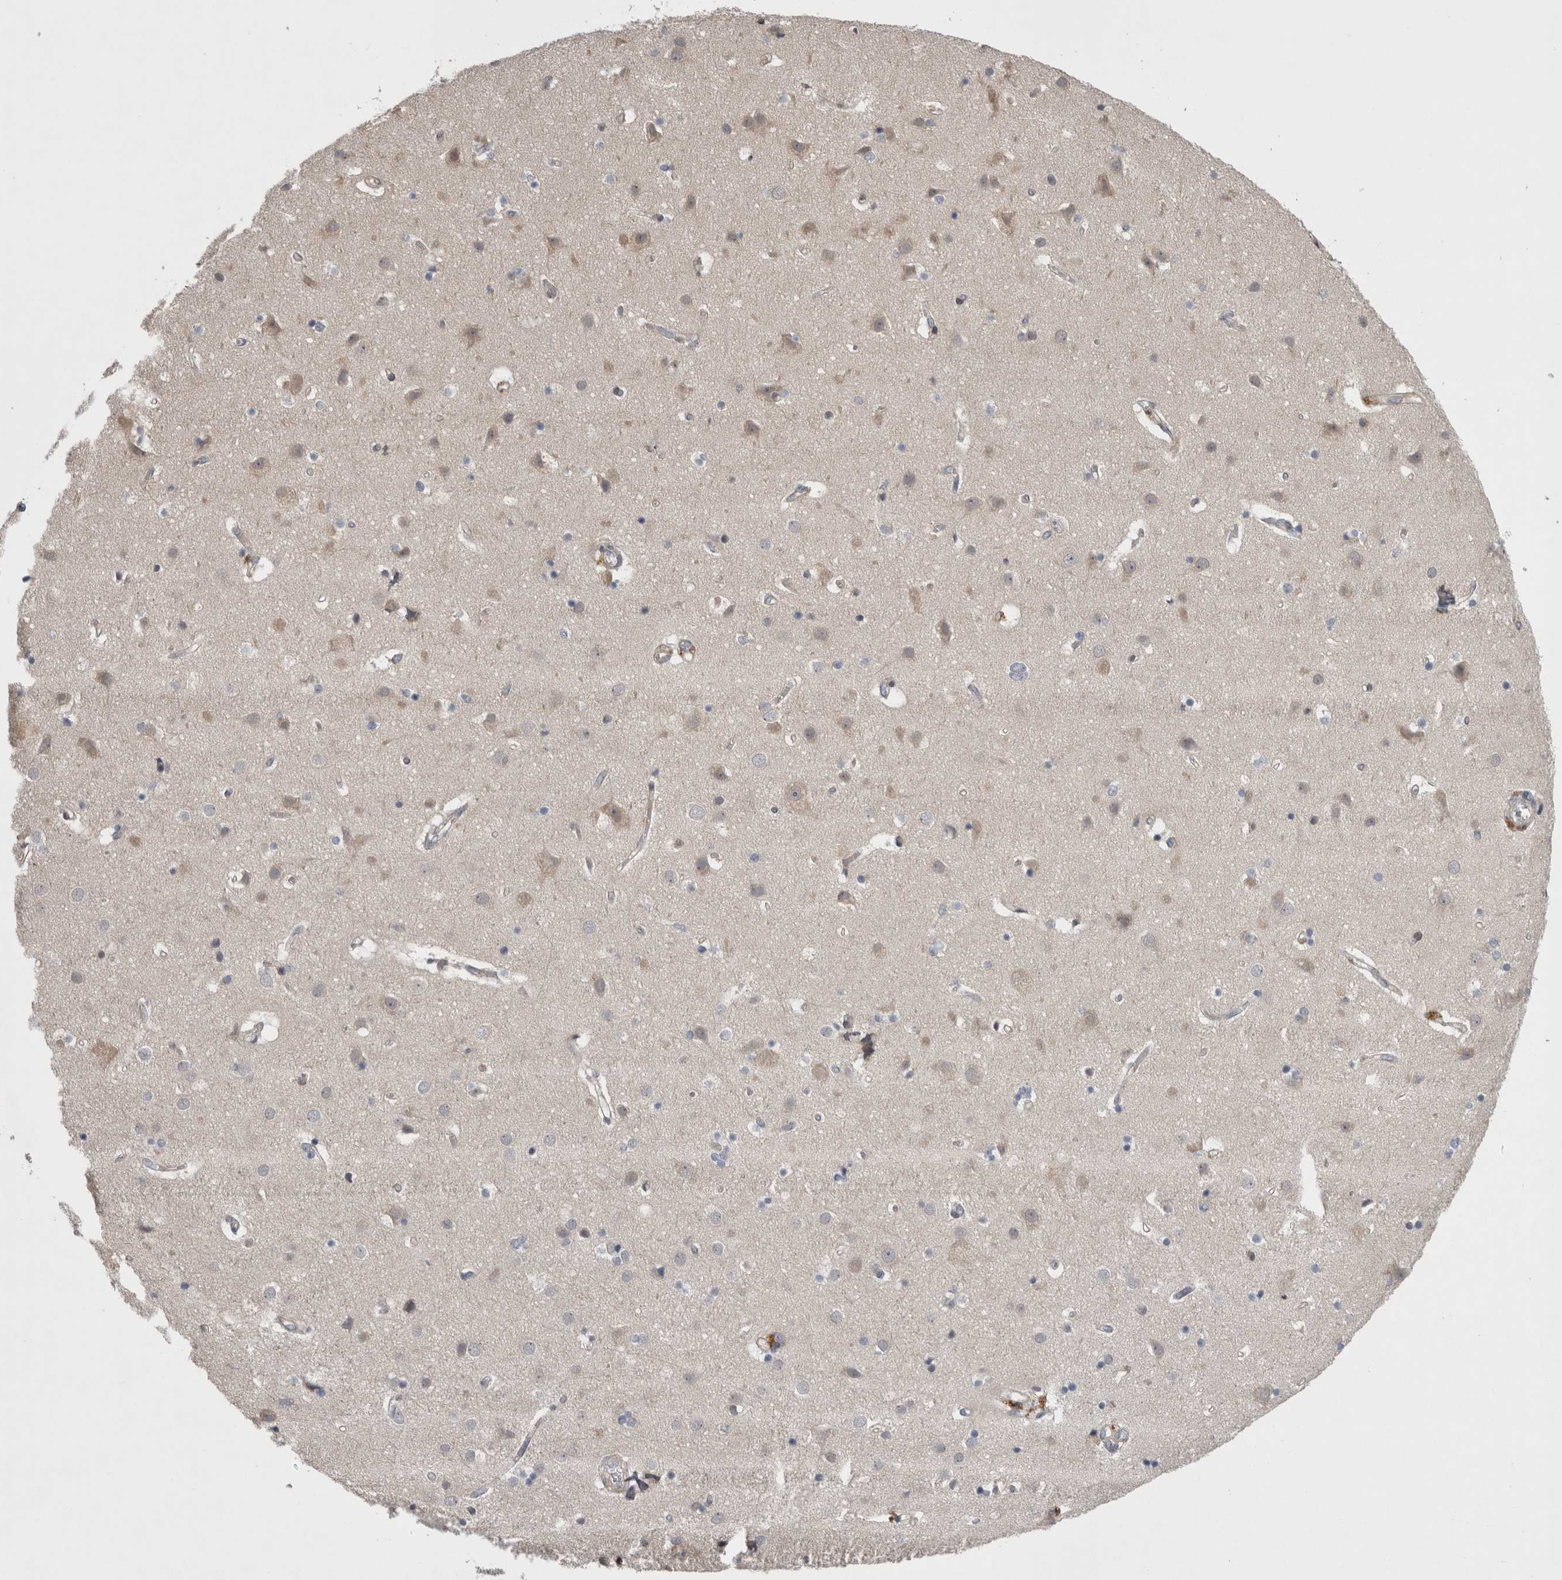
{"staining": {"intensity": "negative", "quantity": "none", "location": "none"}, "tissue": "cerebral cortex", "cell_type": "Endothelial cells", "image_type": "normal", "snomed": [{"axis": "morphology", "description": "Normal tissue, NOS"}, {"axis": "topography", "description": "Cerebral cortex"}], "caption": "The histopathology image exhibits no staining of endothelial cells in benign cerebral cortex.", "gene": "PRKCI", "patient": {"sex": "male", "age": 54}}